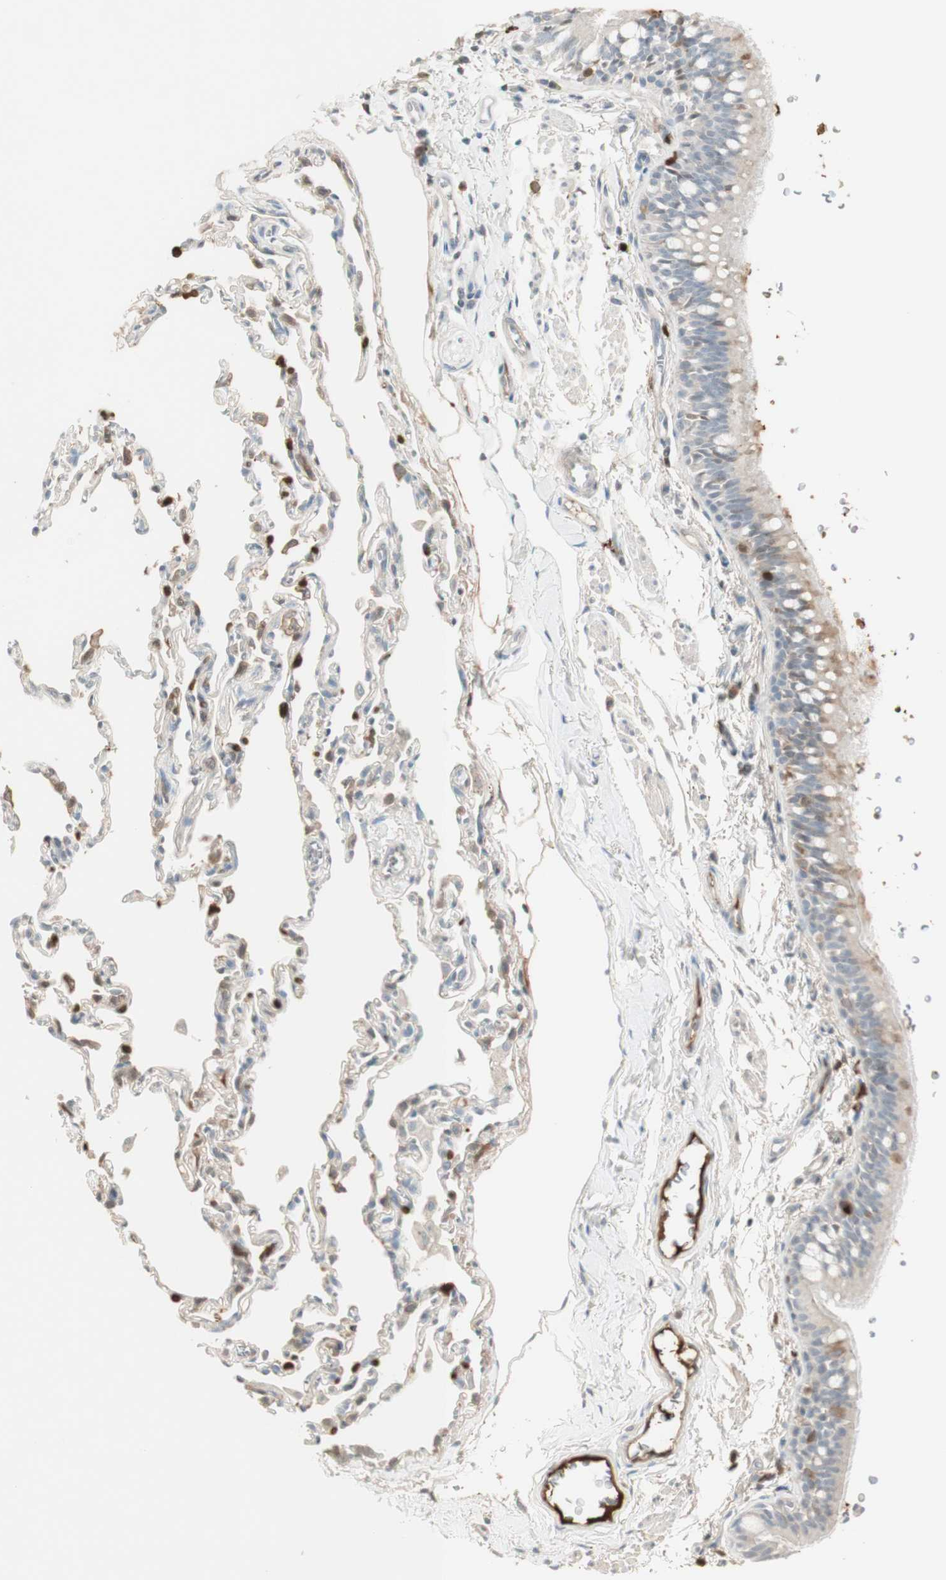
{"staining": {"intensity": "weak", "quantity": ">75%", "location": "cytoplasmic/membranous"}, "tissue": "bronchus", "cell_type": "Respiratory epithelial cells", "image_type": "normal", "snomed": [{"axis": "morphology", "description": "Normal tissue, NOS"}, {"axis": "topography", "description": "Bronchus"}, {"axis": "topography", "description": "Lung"}], "caption": "Immunohistochemistry histopathology image of unremarkable bronchus: bronchus stained using immunohistochemistry (IHC) shows low levels of weak protein expression localized specifically in the cytoplasmic/membranous of respiratory epithelial cells, appearing as a cytoplasmic/membranous brown color.", "gene": "NID1", "patient": {"sex": "male", "age": 64}}